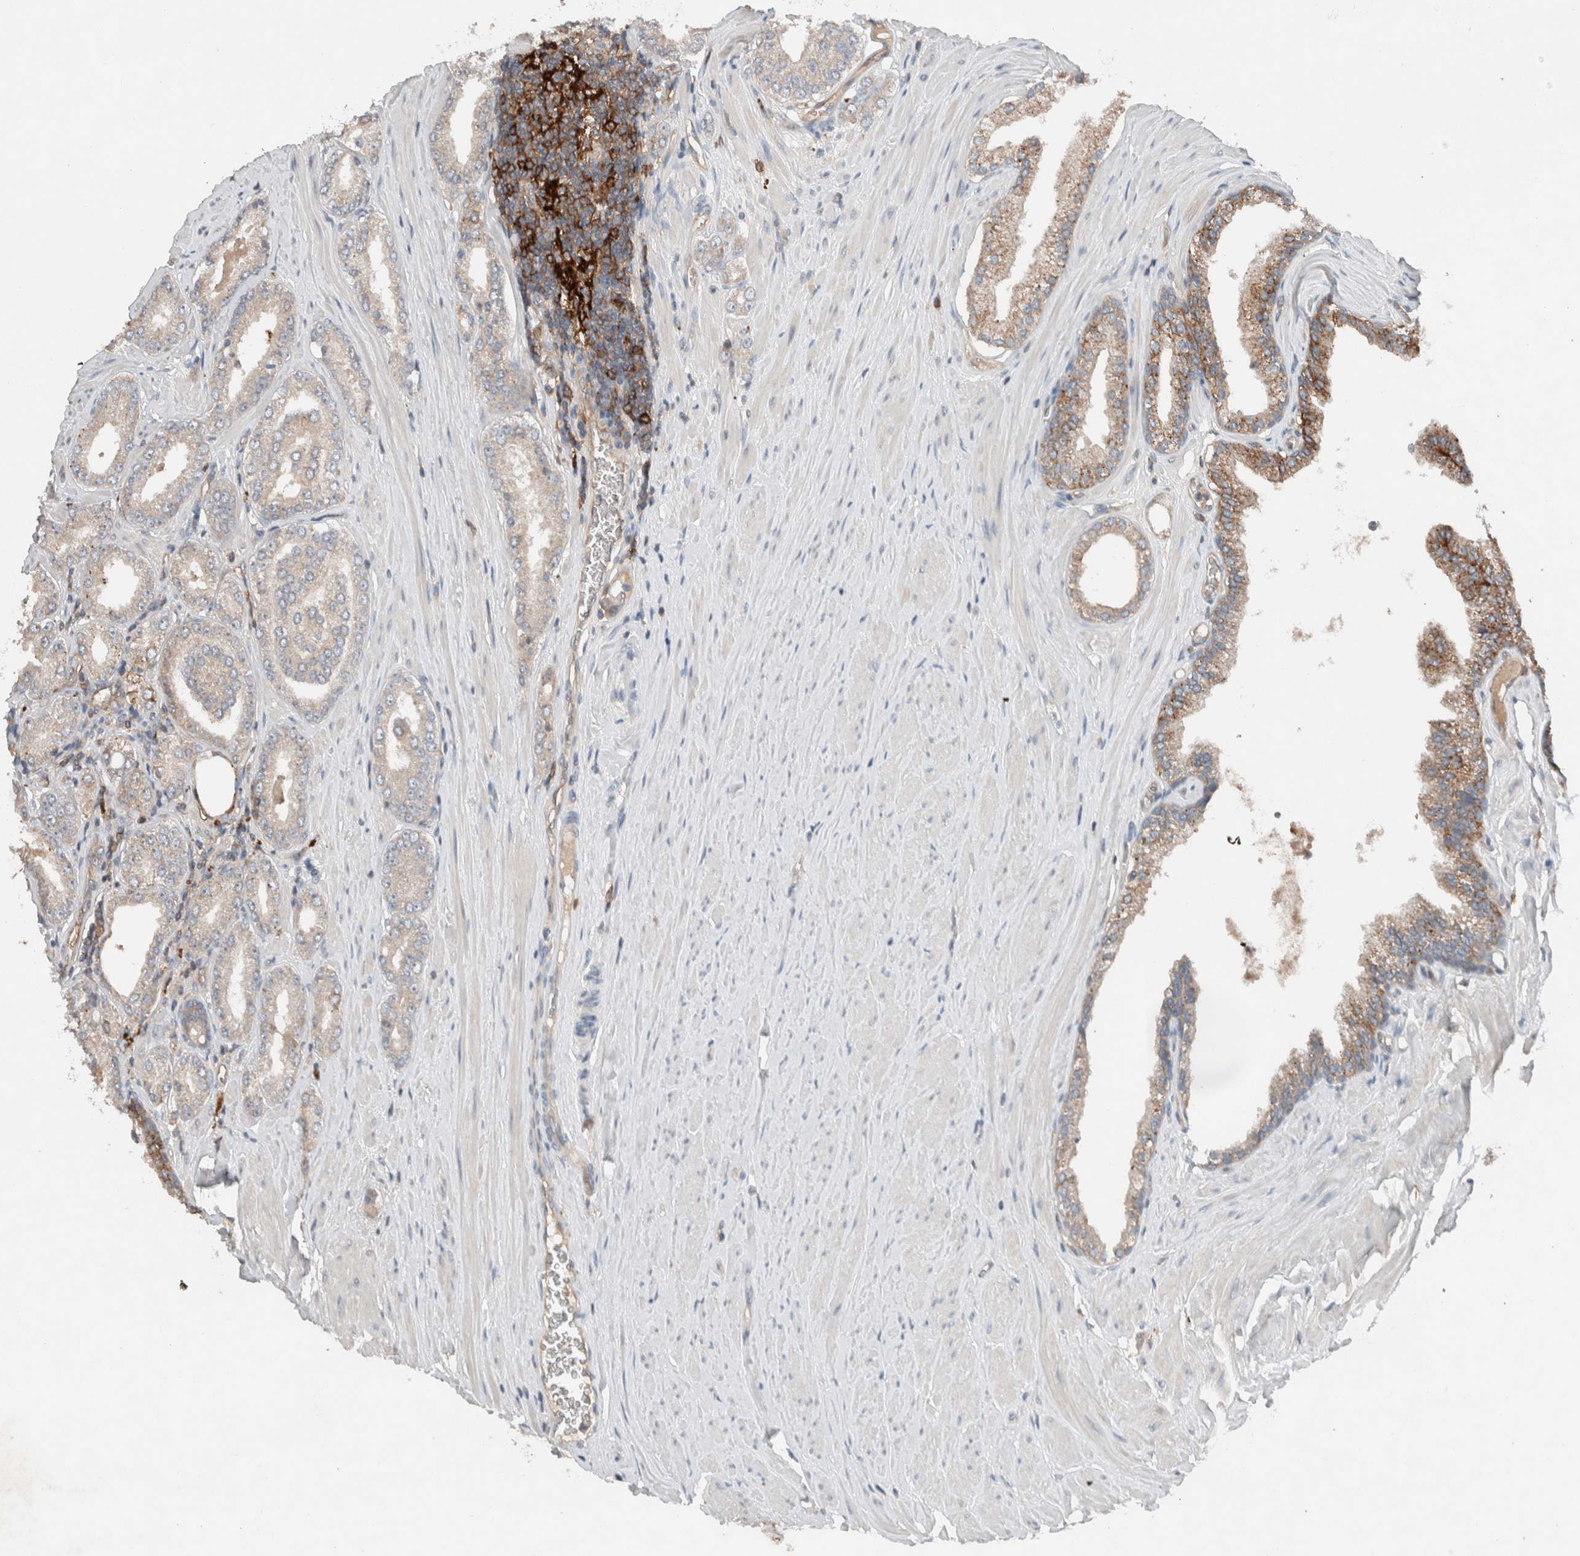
{"staining": {"intensity": "moderate", "quantity": "<25%", "location": "cytoplasmic/membranous"}, "tissue": "prostate cancer", "cell_type": "Tumor cells", "image_type": "cancer", "snomed": [{"axis": "morphology", "description": "Adenocarcinoma, Low grade"}, {"axis": "topography", "description": "Prostate"}], "caption": "Immunohistochemical staining of human prostate cancer (adenocarcinoma (low-grade)) reveals low levels of moderate cytoplasmic/membranous protein expression in approximately <25% of tumor cells.", "gene": "UGCG", "patient": {"sex": "male", "age": 62}}